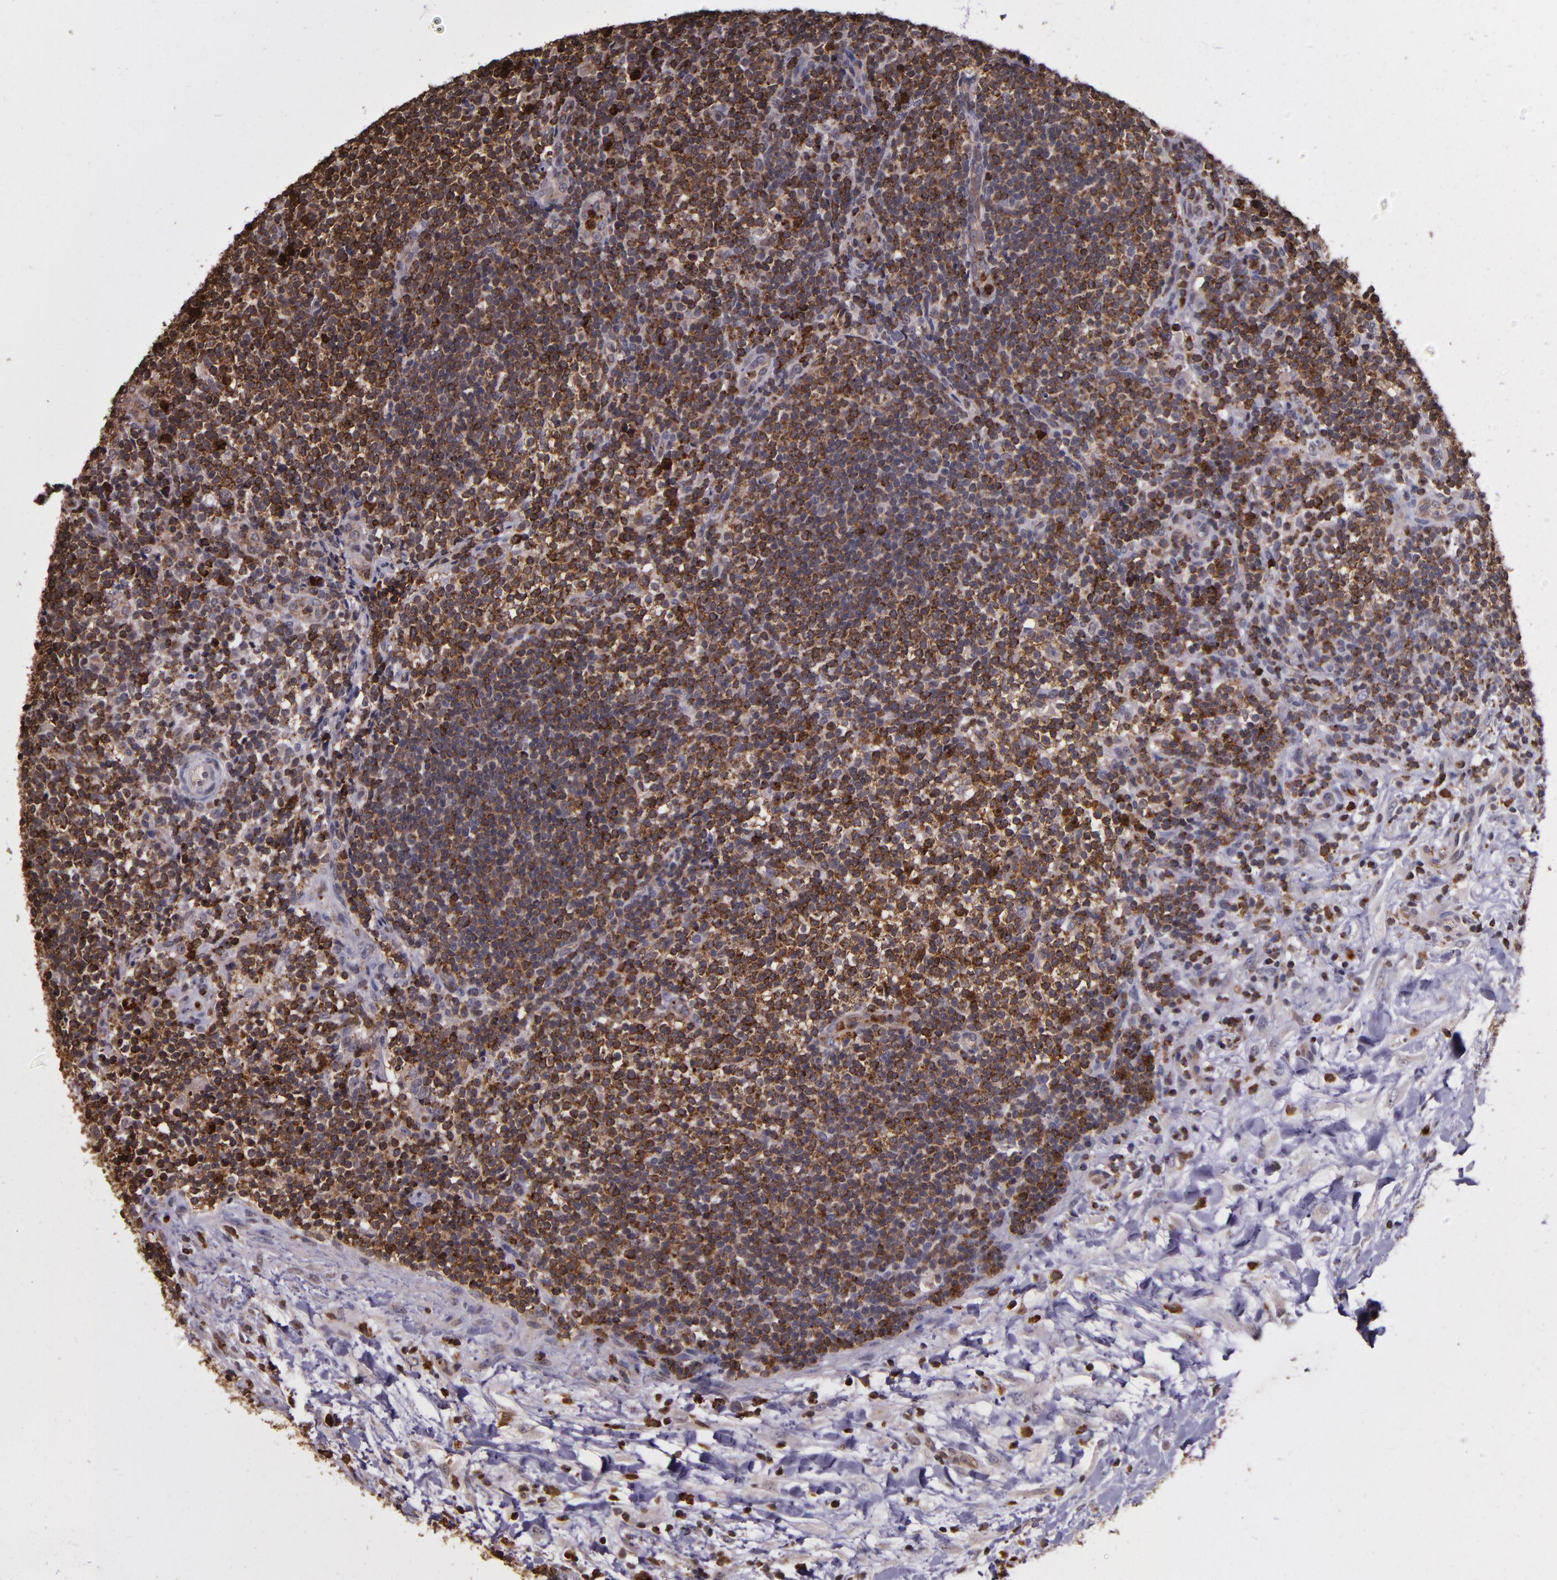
{"staining": {"intensity": "strong", "quantity": ">75%", "location": "cytoplasmic/membranous"}, "tissue": "lymphoma", "cell_type": "Tumor cells", "image_type": "cancer", "snomed": [{"axis": "morphology", "description": "Malignant lymphoma, non-Hodgkin's type, Low grade"}, {"axis": "topography", "description": "Lymph node"}], "caption": "Strong cytoplasmic/membranous protein expression is present in about >75% of tumor cells in malignant lymphoma, non-Hodgkin's type (low-grade).", "gene": "SLC2A3", "patient": {"sex": "female", "age": 76}}